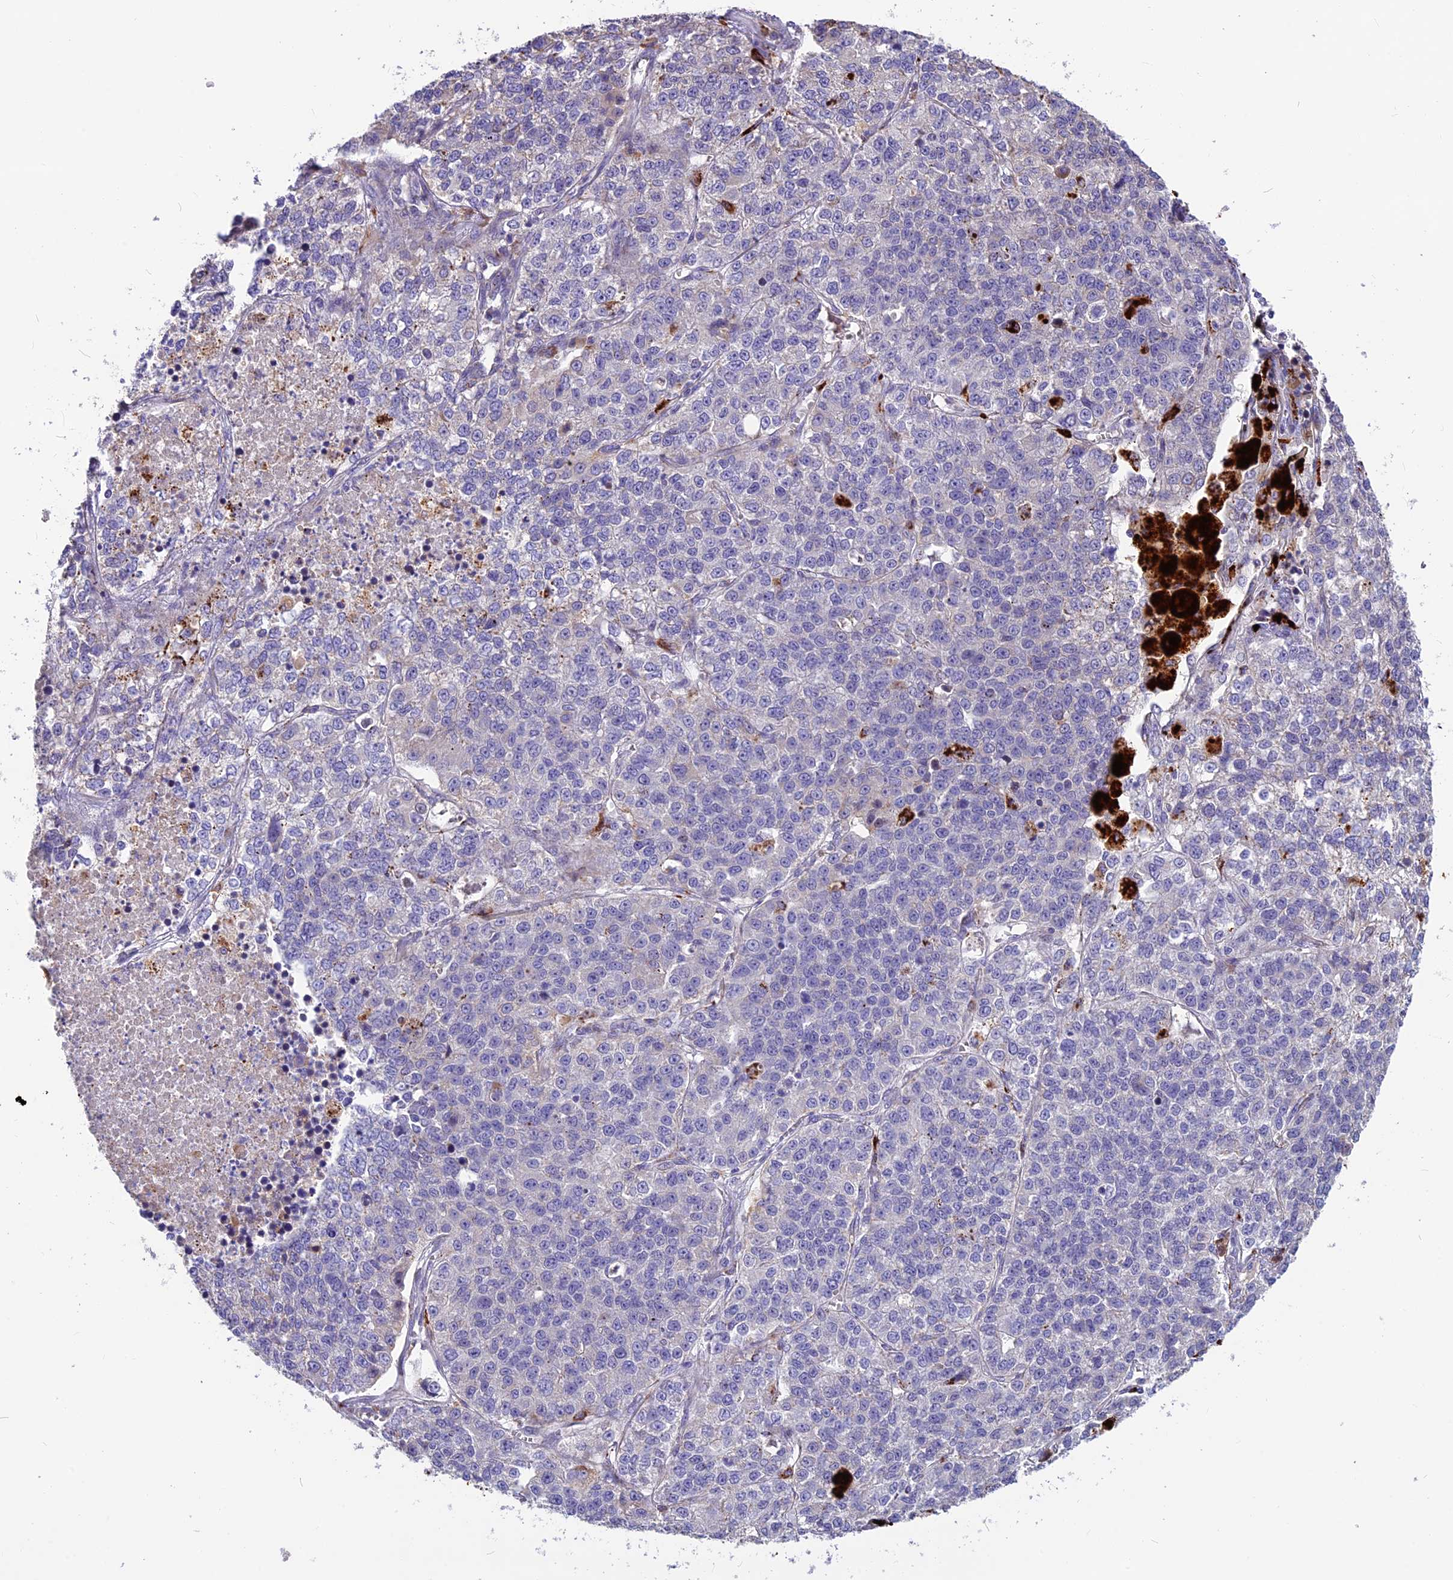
{"staining": {"intensity": "negative", "quantity": "none", "location": "none"}, "tissue": "lung cancer", "cell_type": "Tumor cells", "image_type": "cancer", "snomed": [{"axis": "morphology", "description": "Adenocarcinoma, NOS"}, {"axis": "topography", "description": "Lung"}], "caption": "Immunohistochemistry photomicrograph of human lung cancer (adenocarcinoma) stained for a protein (brown), which shows no staining in tumor cells.", "gene": "THRSP", "patient": {"sex": "male", "age": 49}}